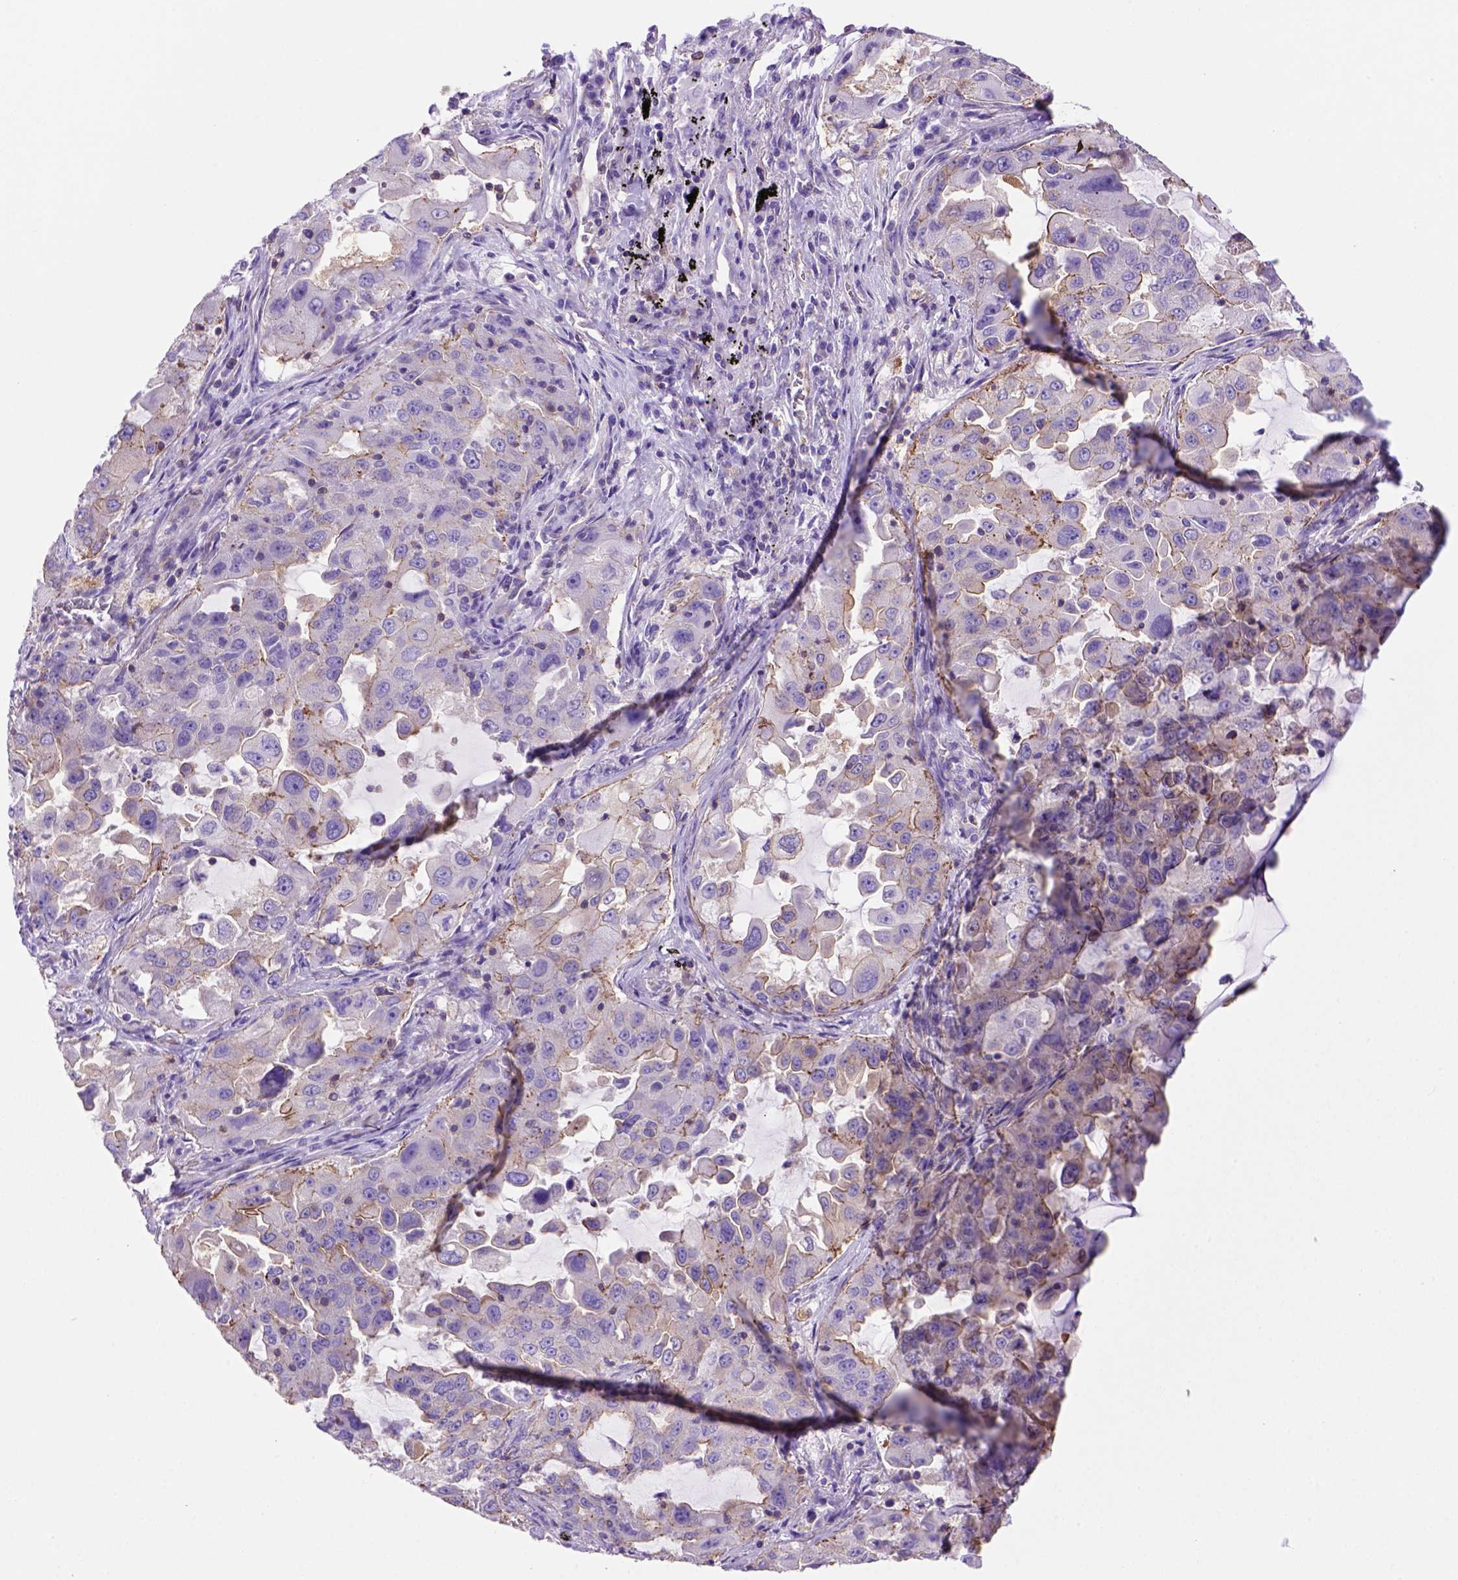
{"staining": {"intensity": "moderate", "quantity": "25%-75%", "location": "cytoplasmic/membranous"}, "tissue": "lung cancer", "cell_type": "Tumor cells", "image_type": "cancer", "snomed": [{"axis": "morphology", "description": "Adenocarcinoma, NOS"}, {"axis": "topography", "description": "Lung"}], "caption": "Lung cancer (adenocarcinoma) stained for a protein demonstrates moderate cytoplasmic/membranous positivity in tumor cells.", "gene": "PEX12", "patient": {"sex": "female", "age": 61}}